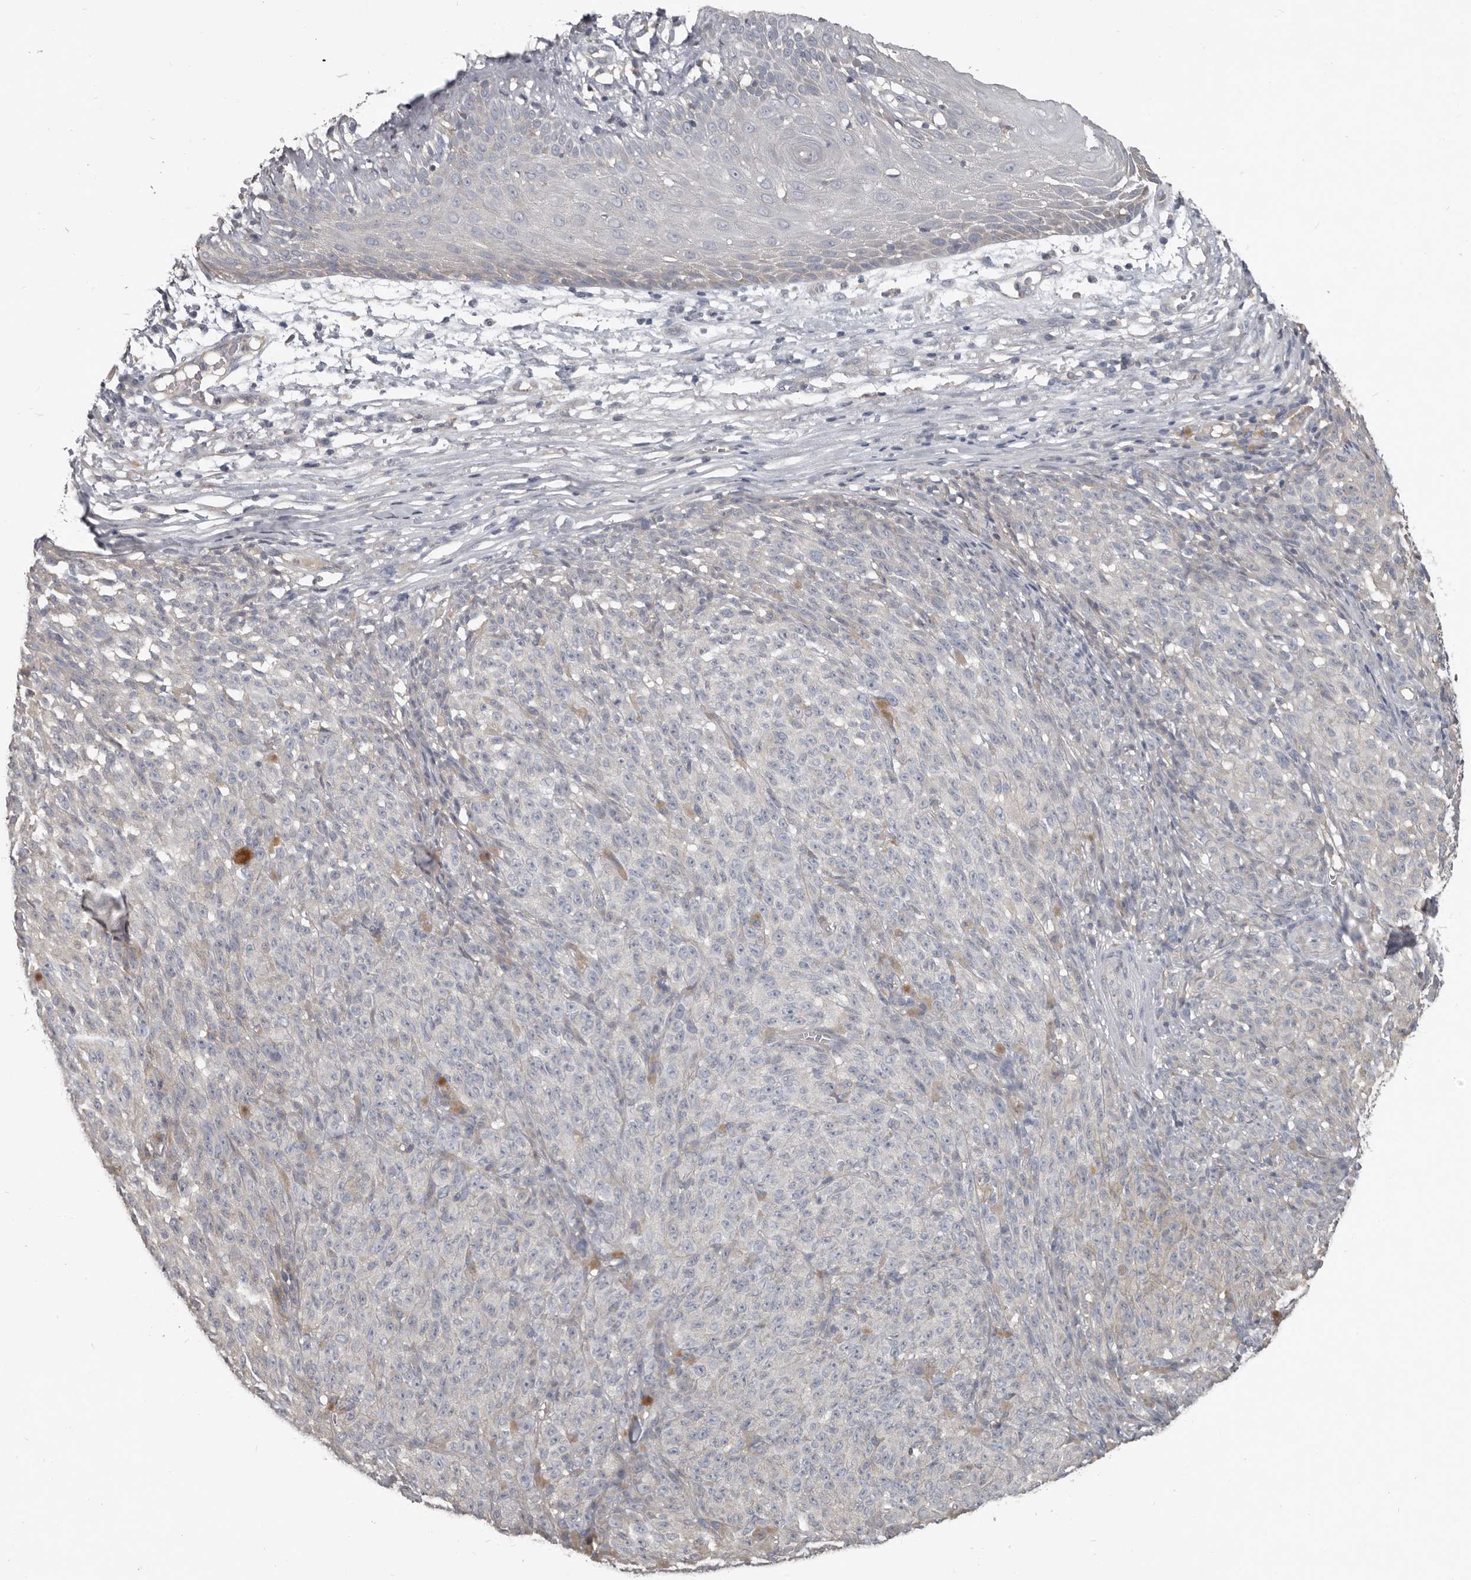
{"staining": {"intensity": "negative", "quantity": "none", "location": "none"}, "tissue": "melanoma", "cell_type": "Tumor cells", "image_type": "cancer", "snomed": [{"axis": "morphology", "description": "Malignant melanoma, NOS"}, {"axis": "topography", "description": "Skin"}], "caption": "Image shows no protein positivity in tumor cells of melanoma tissue.", "gene": "CA6", "patient": {"sex": "female", "age": 82}}